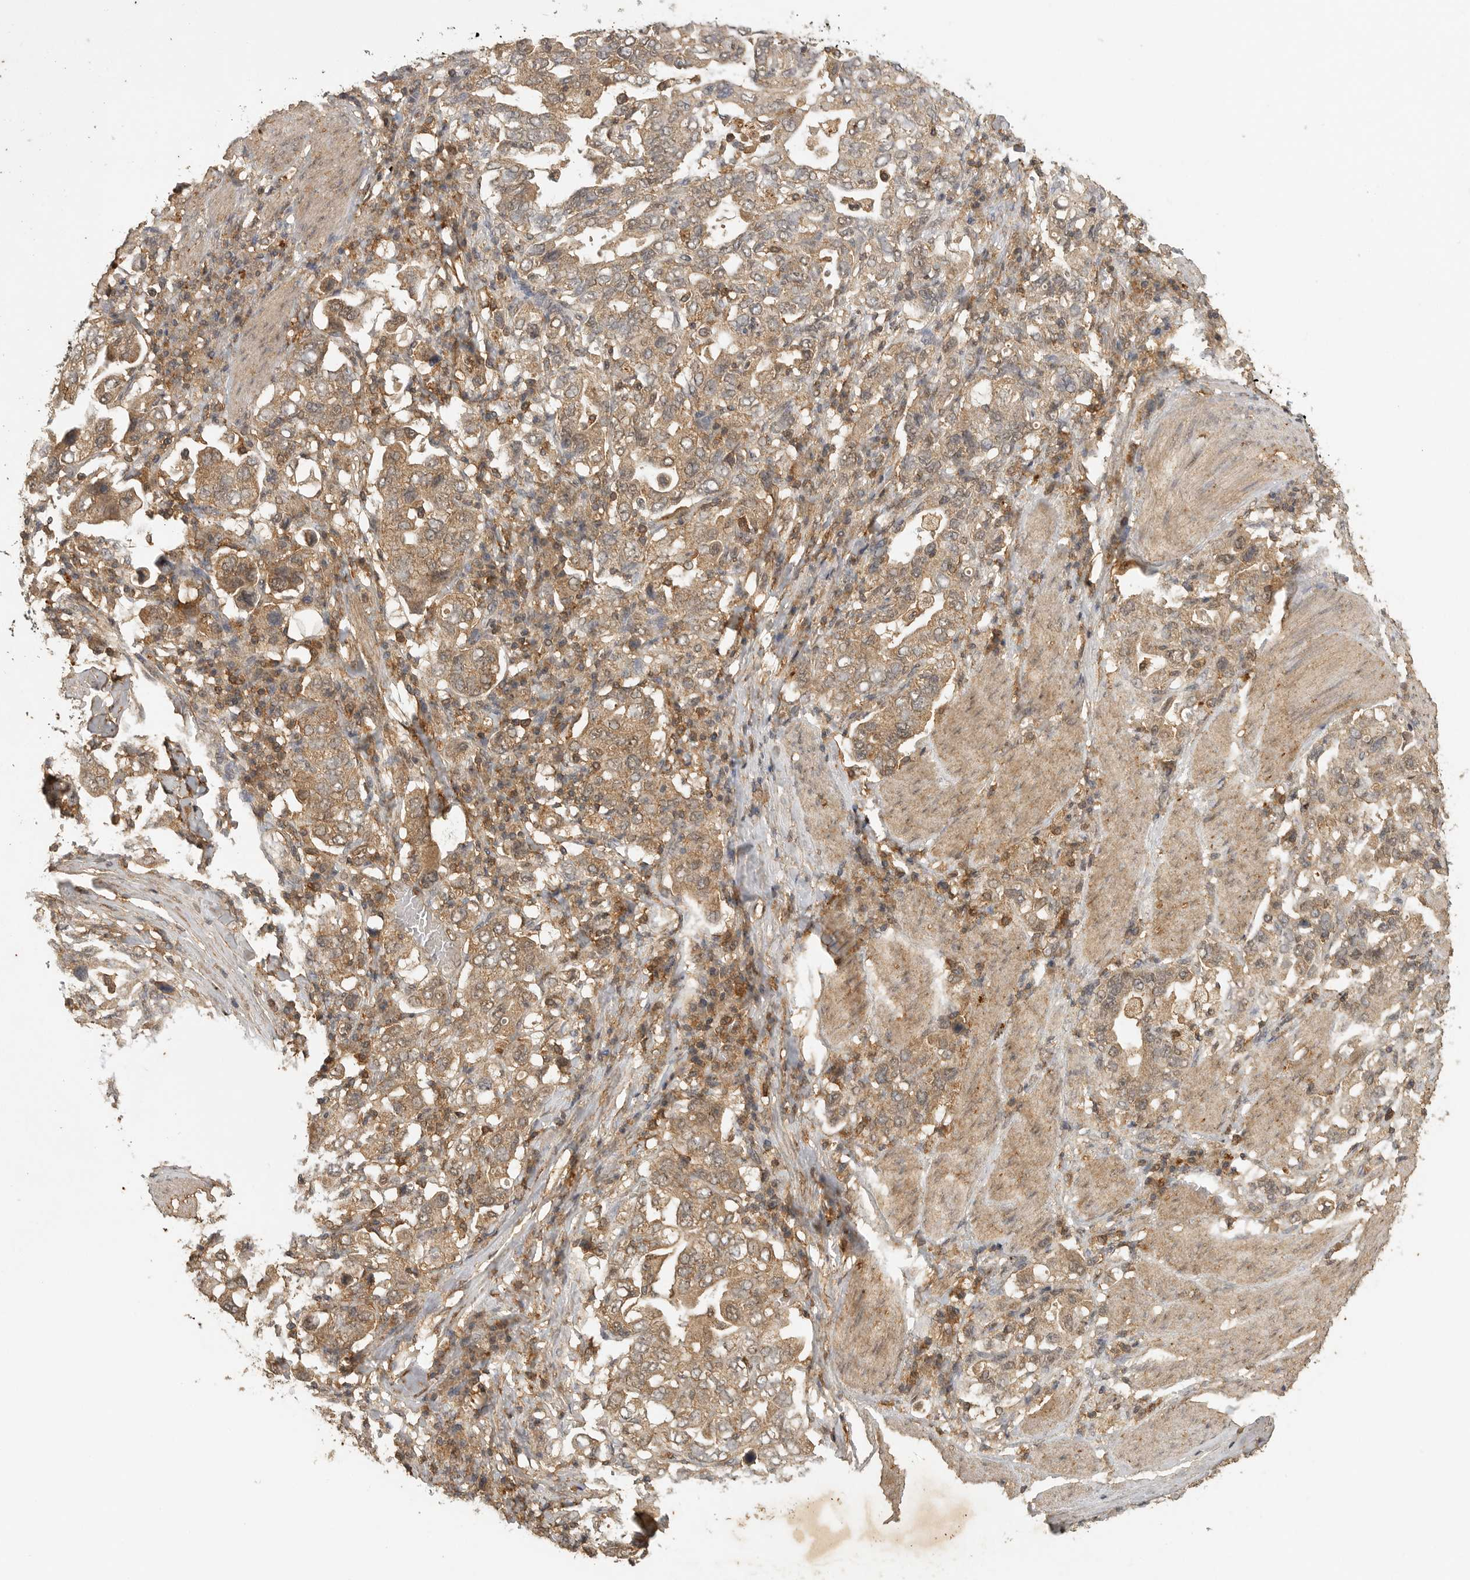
{"staining": {"intensity": "weak", "quantity": ">75%", "location": "cytoplasmic/membranous"}, "tissue": "stomach cancer", "cell_type": "Tumor cells", "image_type": "cancer", "snomed": [{"axis": "morphology", "description": "Adenocarcinoma, NOS"}, {"axis": "topography", "description": "Stomach, upper"}], "caption": "Immunohistochemical staining of human stomach cancer (adenocarcinoma) demonstrates low levels of weak cytoplasmic/membranous protein staining in approximately >75% of tumor cells.", "gene": "ICOSLG", "patient": {"sex": "male", "age": 62}}